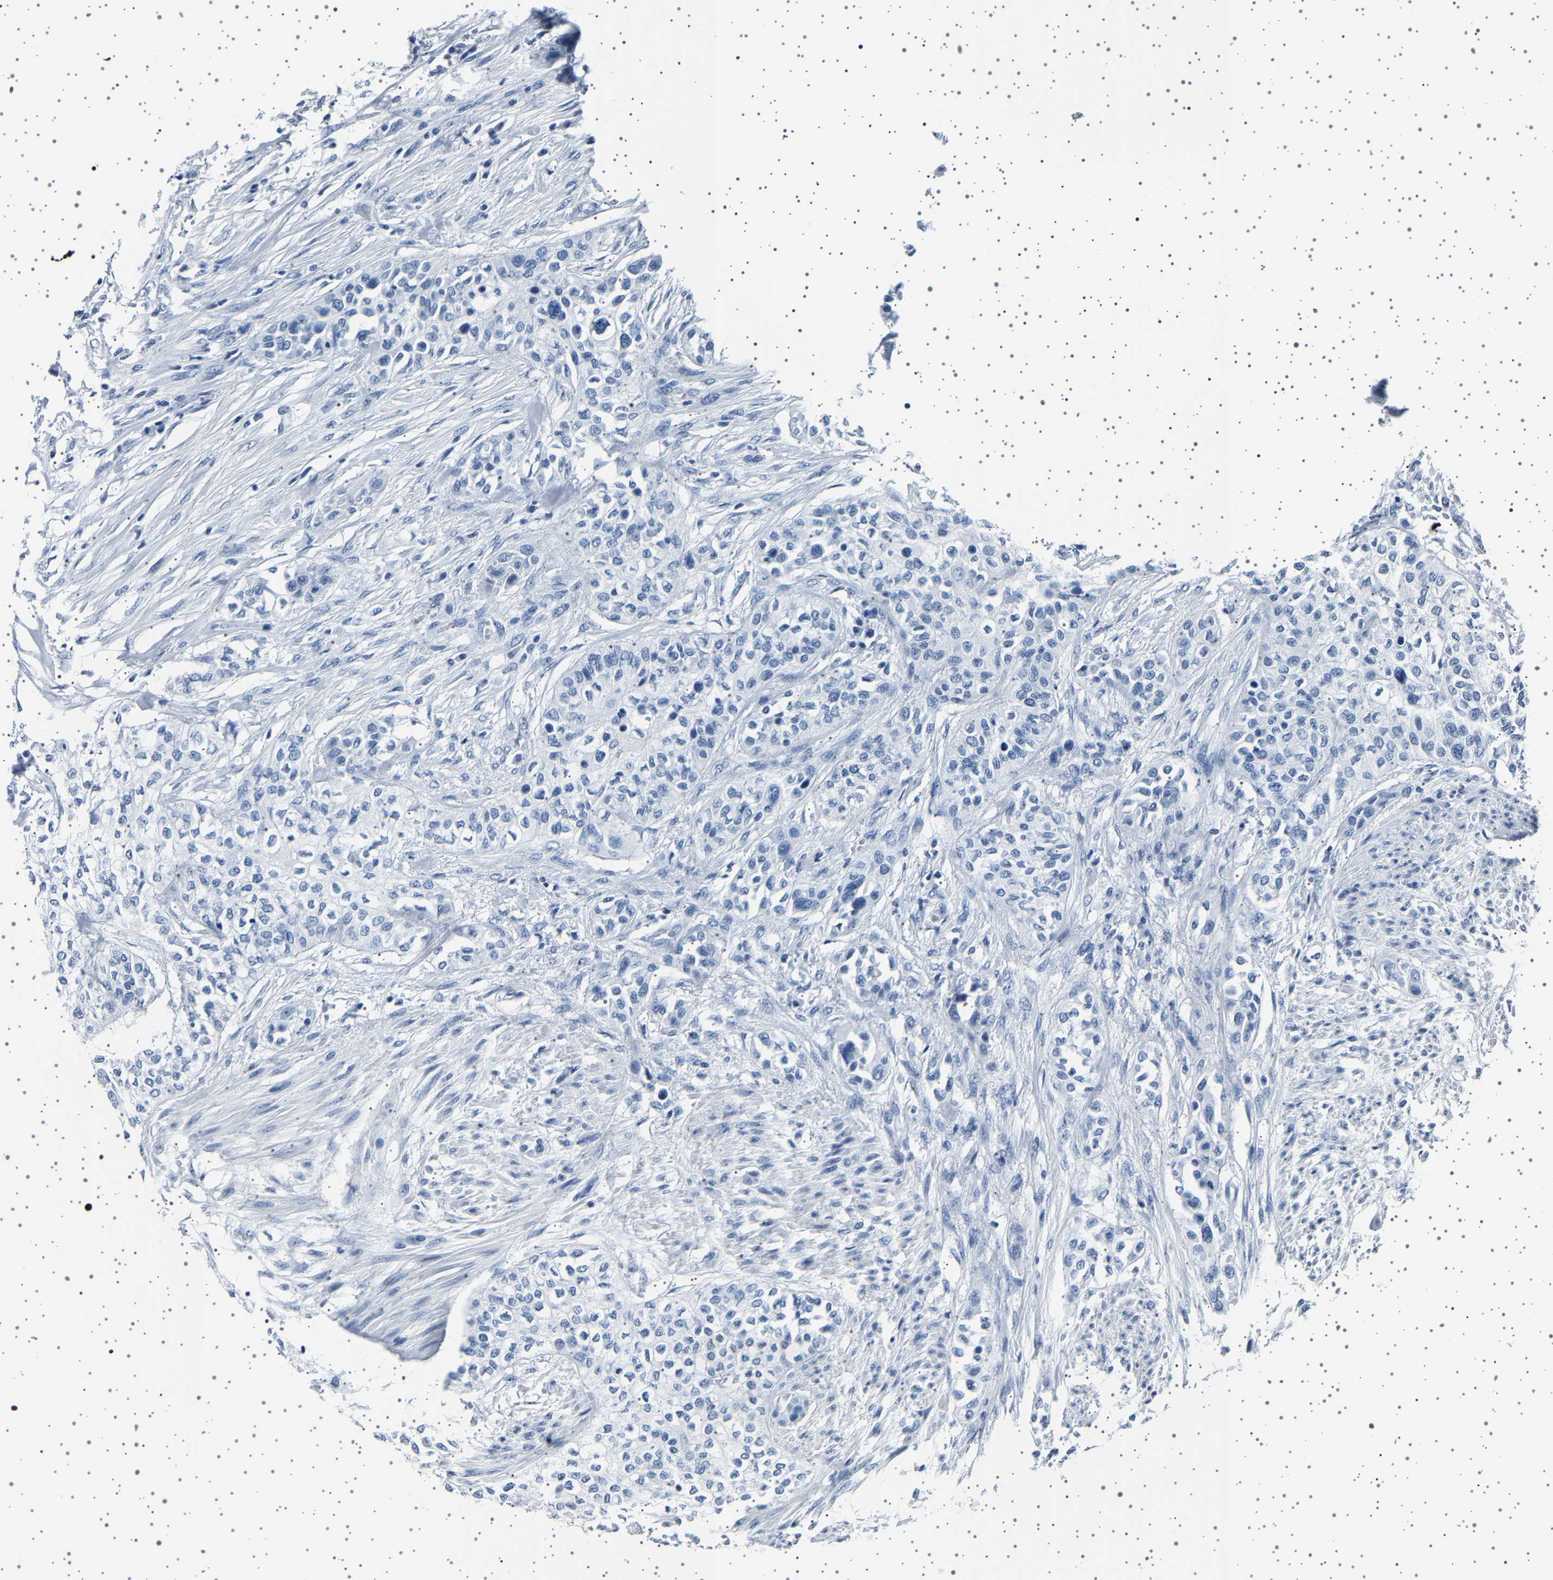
{"staining": {"intensity": "negative", "quantity": "none", "location": "none"}, "tissue": "urothelial cancer", "cell_type": "Tumor cells", "image_type": "cancer", "snomed": [{"axis": "morphology", "description": "Urothelial carcinoma, High grade"}, {"axis": "topography", "description": "Urinary bladder"}], "caption": "Photomicrograph shows no protein staining in tumor cells of urothelial cancer tissue.", "gene": "TFF3", "patient": {"sex": "male", "age": 74}}